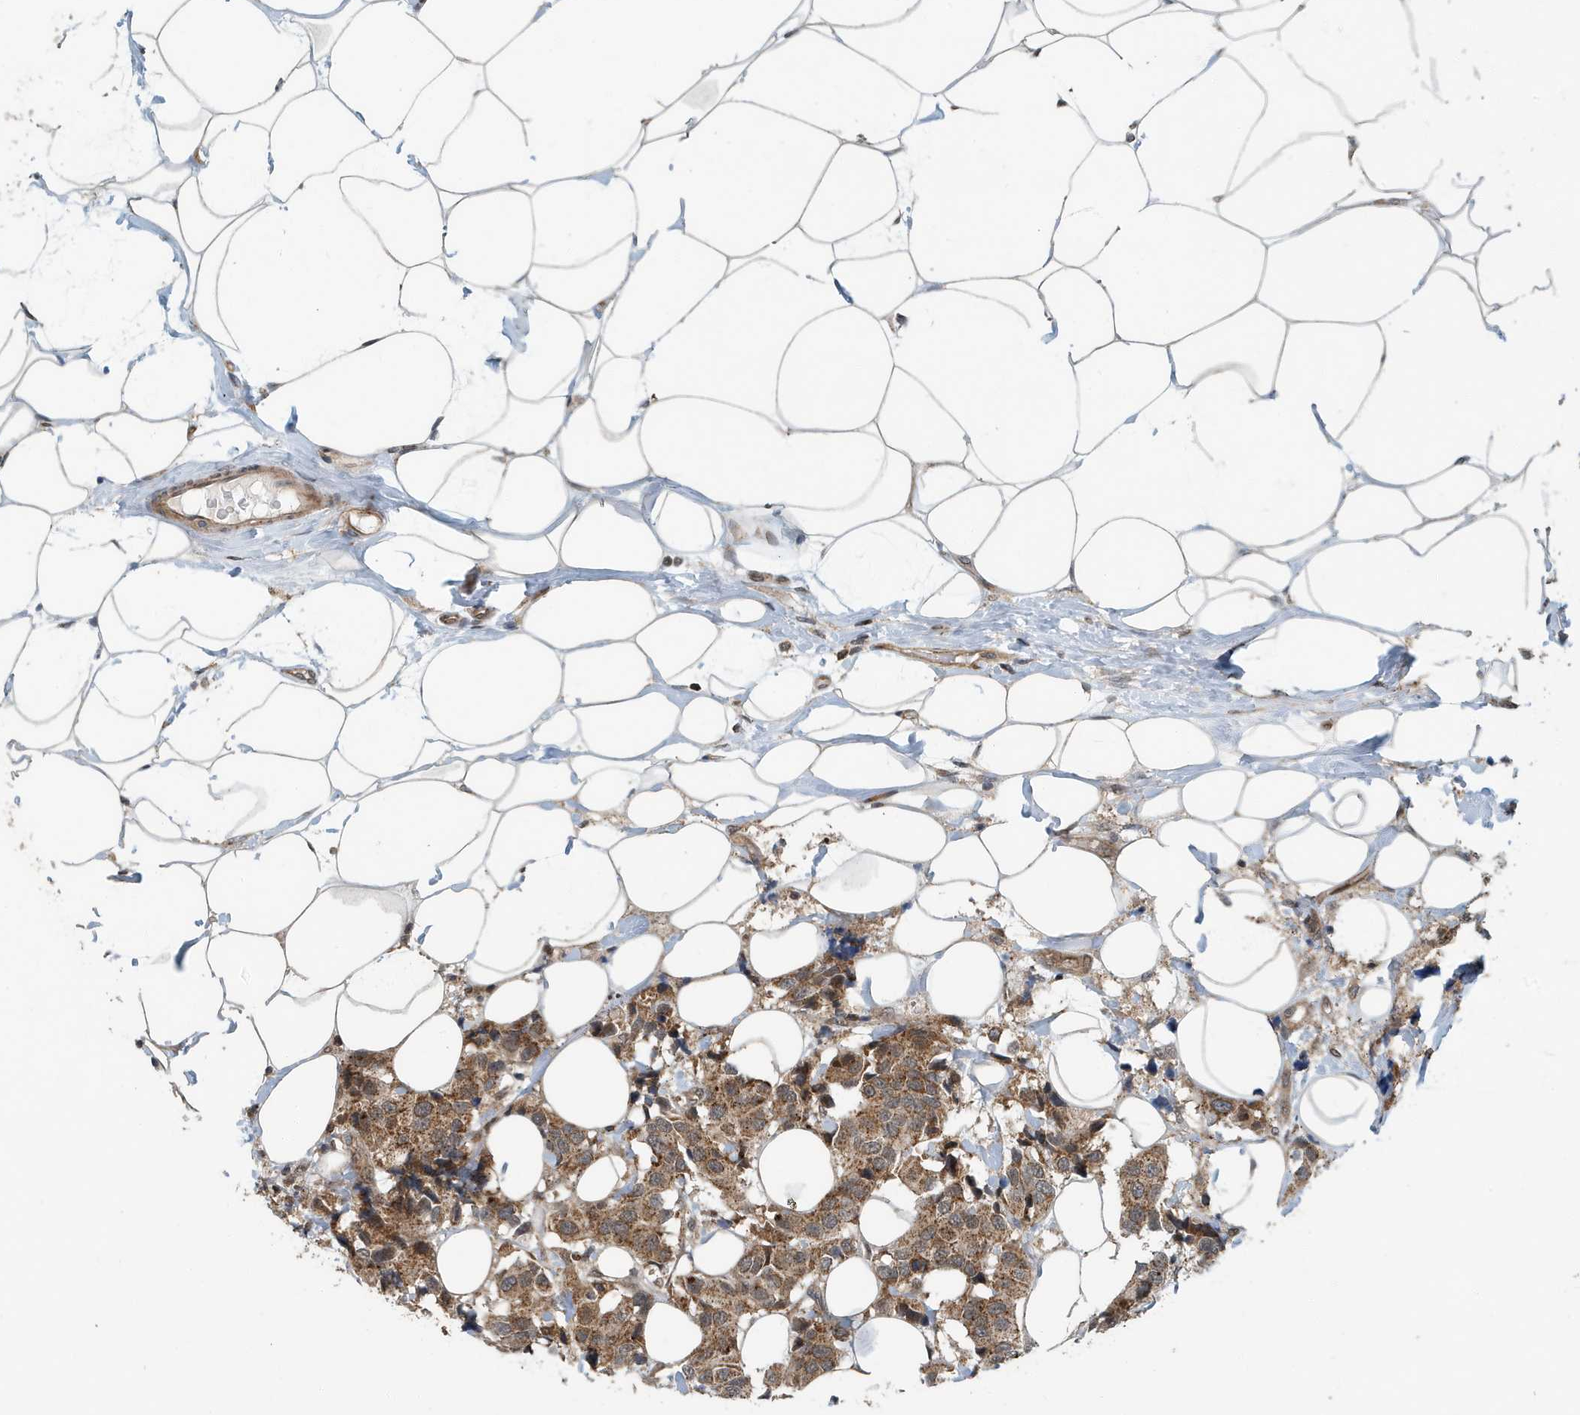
{"staining": {"intensity": "moderate", "quantity": ">75%", "location": "cytoplasmic/membranous"}, "tissue": "breast cancer", "cell_type": "Tumor cells", "image_type": "cancer", "snomed": [{"axis": "morphology", "description": "Normal tissue, NOS"}, {"axis": "morphology", "description": "Duct carcinoma"}, {"axis": "topography", "description": "Breast"}], "caption": "Immunohistochemistry (IHC) micrograph of neoplastic tissue: breast cancer stained using immunohistochemistry (IHC) exhibits medium levels of moderate protein expression localized specifically in the cytoplasmic/membranous of tumor cells, appearing as a cytoplasmic/membranous brown color.", "gene": "KIF15", "patient": {"sex": "female", "age": 39}}